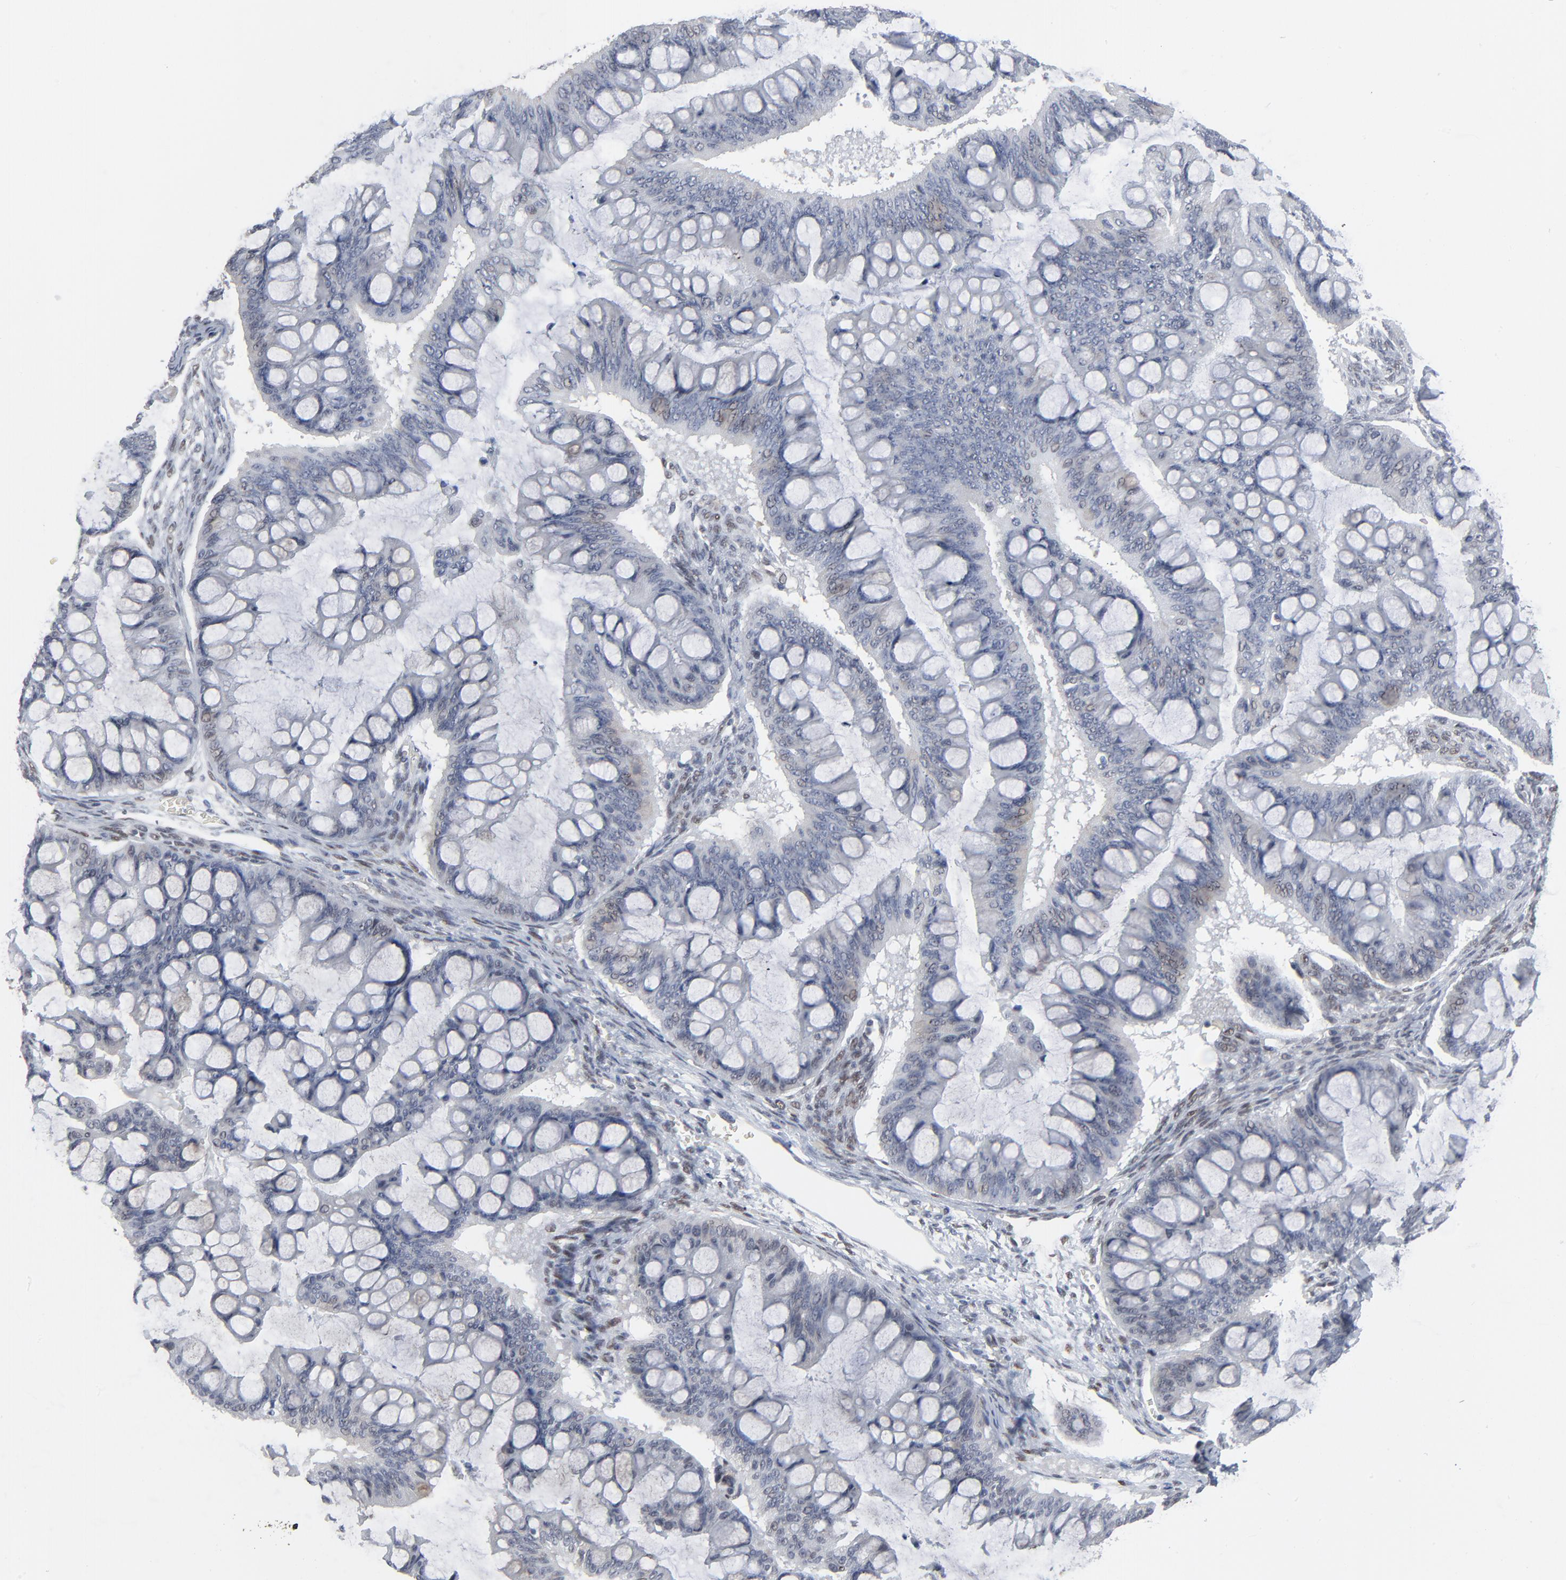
{"staining": {"intensity": "negative", "quantity": "none", "location": "none"}, "tissue": "ovarian cancer", "cell_type": "Tumor cells", "image_type": "cancer", "snomed": [{"axis": "morphology", "description": "Cystadenocarcinoma, mucinous, NOS"}, {"axis": "topography", "description": "Ovary"}], "caption": "This is an IHC image of human ovarian mucinous cystadenocarcinoma. There is no staining in tumor cells.", "gene": "ATF7", "patient": {"sex": "female", "age": 73}}